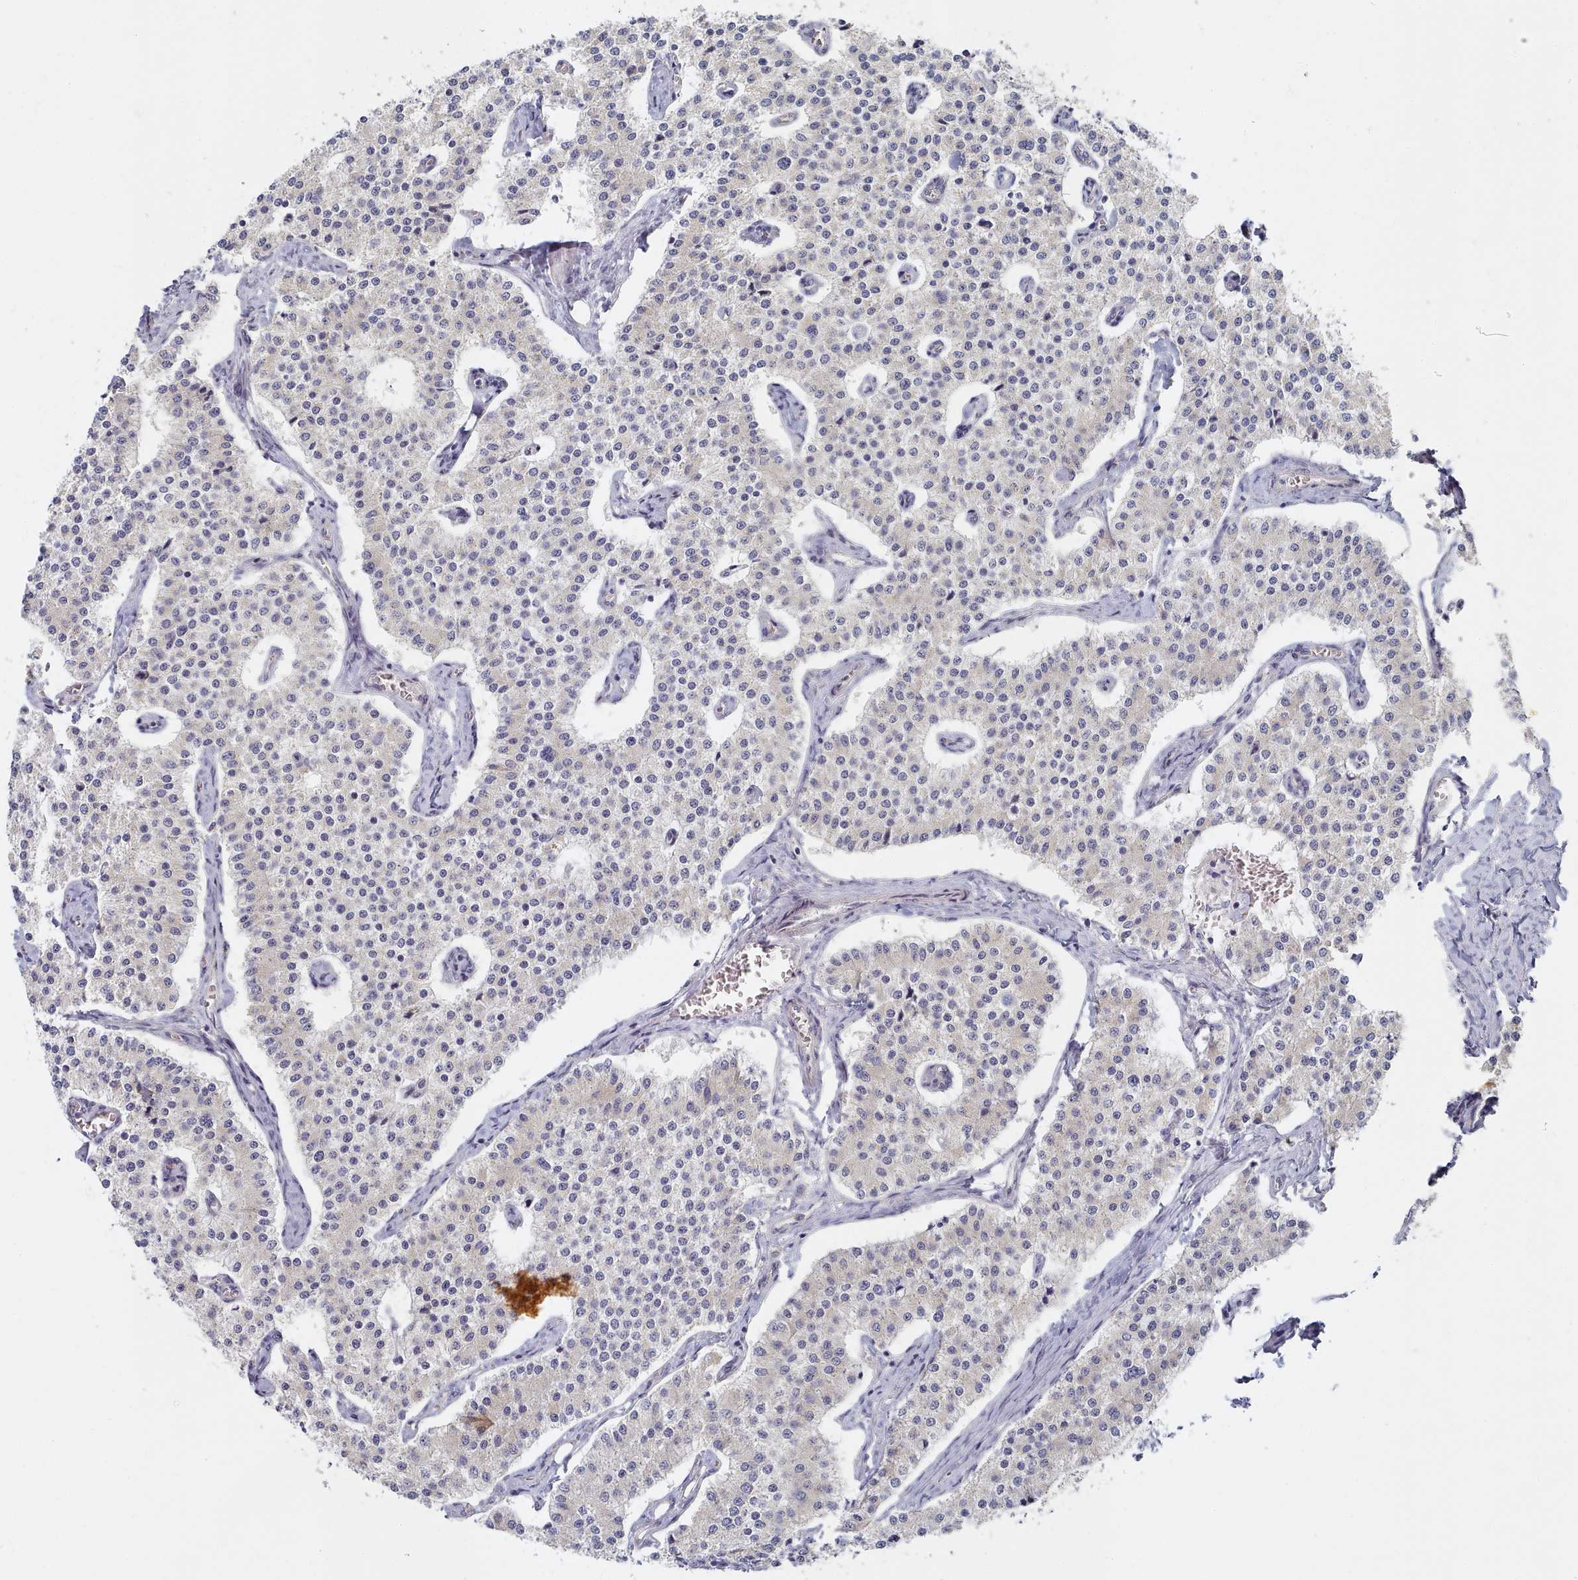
{"staining": {"intensity": "negative", "quantity": "none", "location": "none"}, "tissue": "carcinoid", "cell_type": "Tumor cells", "image_type": "cancer", "snomed": [{"axis": "morphology", "description": "Carcinoid, malignant, NOS"}, {"axis": "topography", "description": "Colon"}], "caption": "High magnification brightfield microscopy of malignant carcinoid stained with DAB (3,3'-diaminobenzidine) (brown) and counterstained with hematoxylin (blue): tumor cells show no significant positivity.", "gene": "TYW1B", "patient": {"sex": "female", "age": 52}}